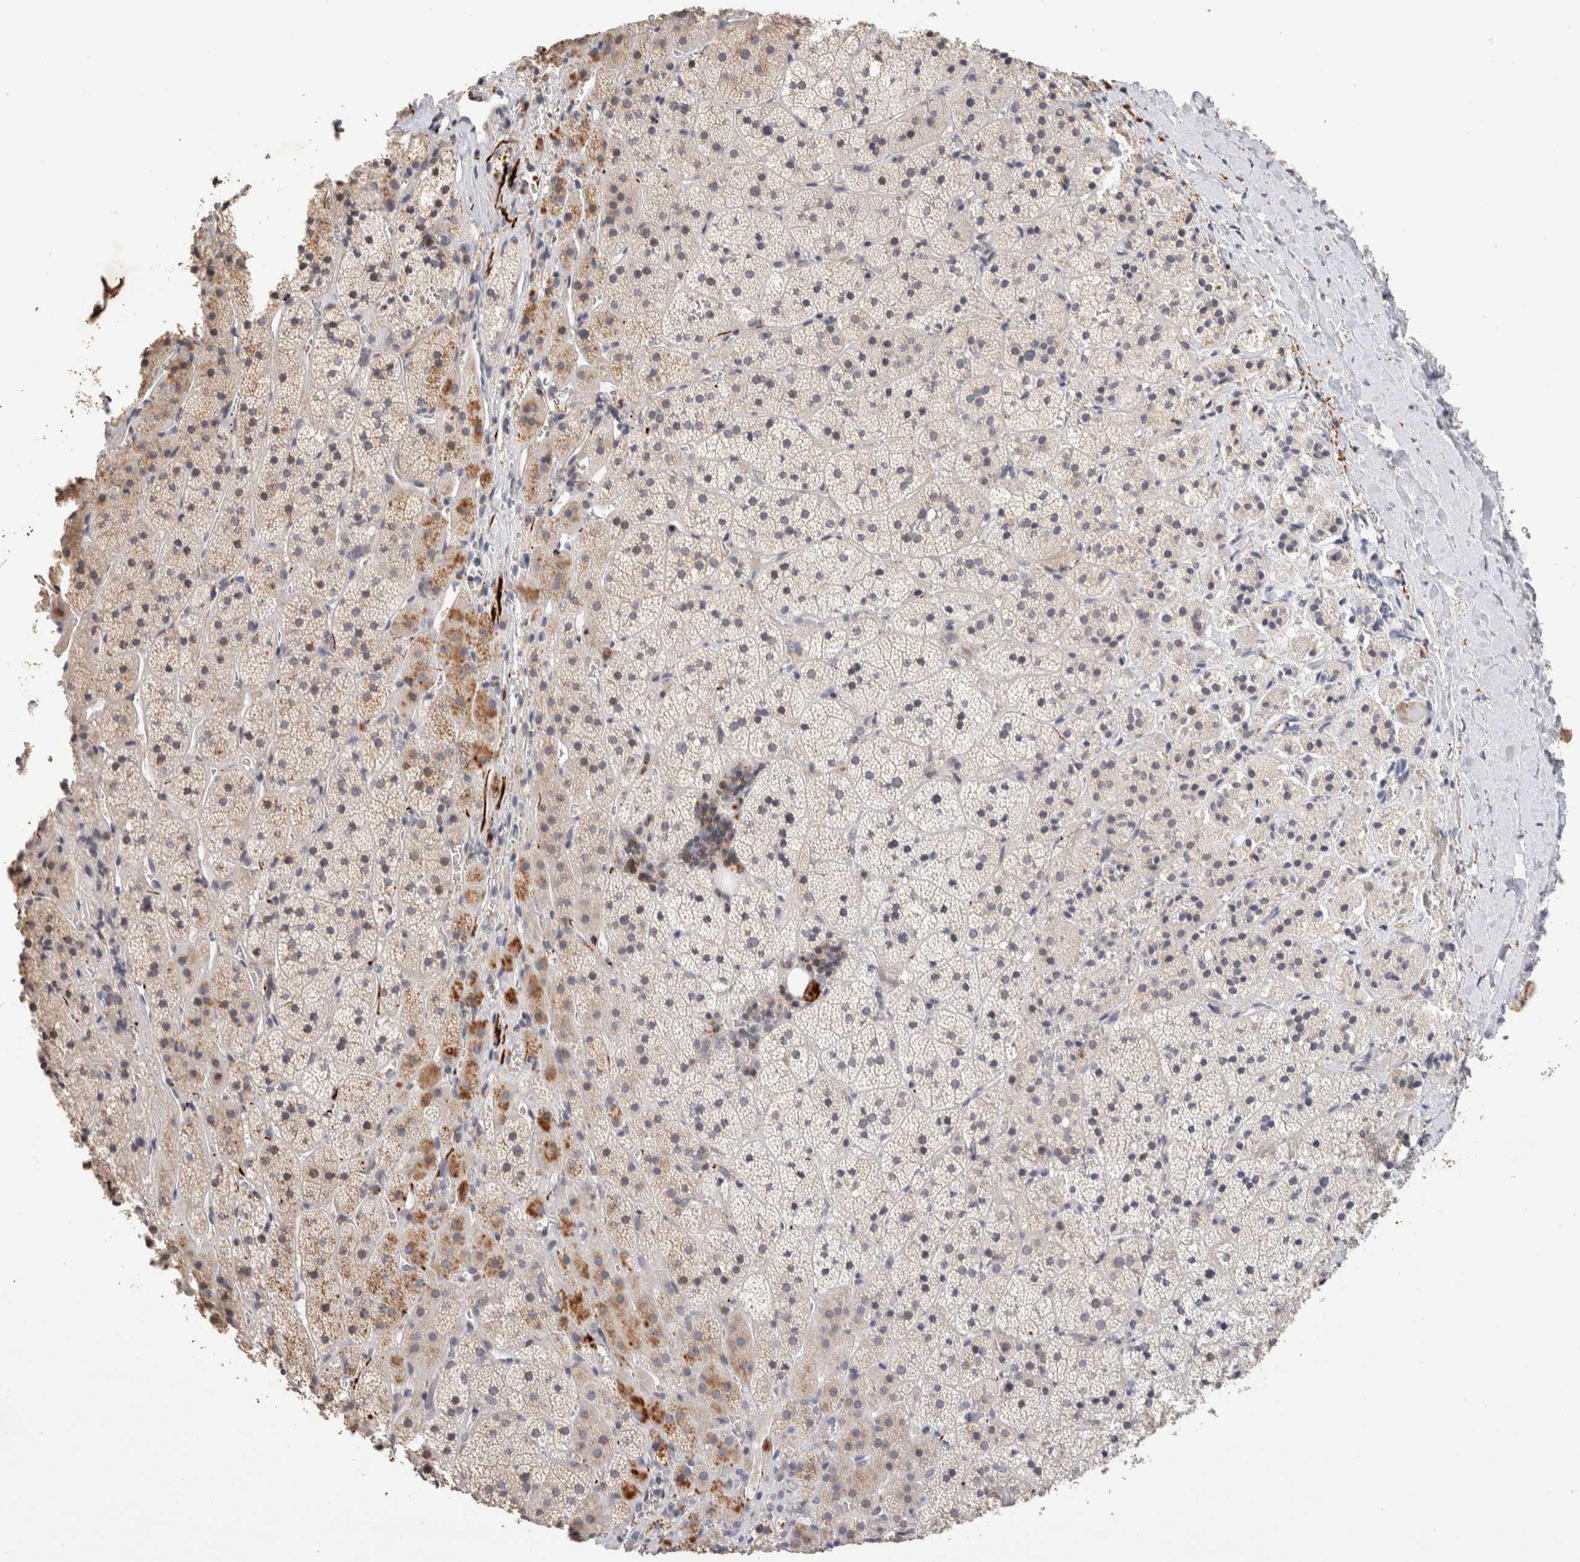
{"staining": {"intensity": "strong", "quantity": "<25%", "location": "cytoplasmic/membranous"}, "tissue": "adrenal gland", "cell_type": "Glandular cells", "image_type": "normal", "snomed": [{"axis": "morphology", "description": "Normal tissue, NOS"}, {"axis": "topography", "description": "Adrenal gland"}], "caption": "Strong cytoplasmic/membranous protein positivity is present in about <25% of glandular cells in adrenal gland.", "gene": "NSMAF", "patient": {"sex": "female", "age": 44}}